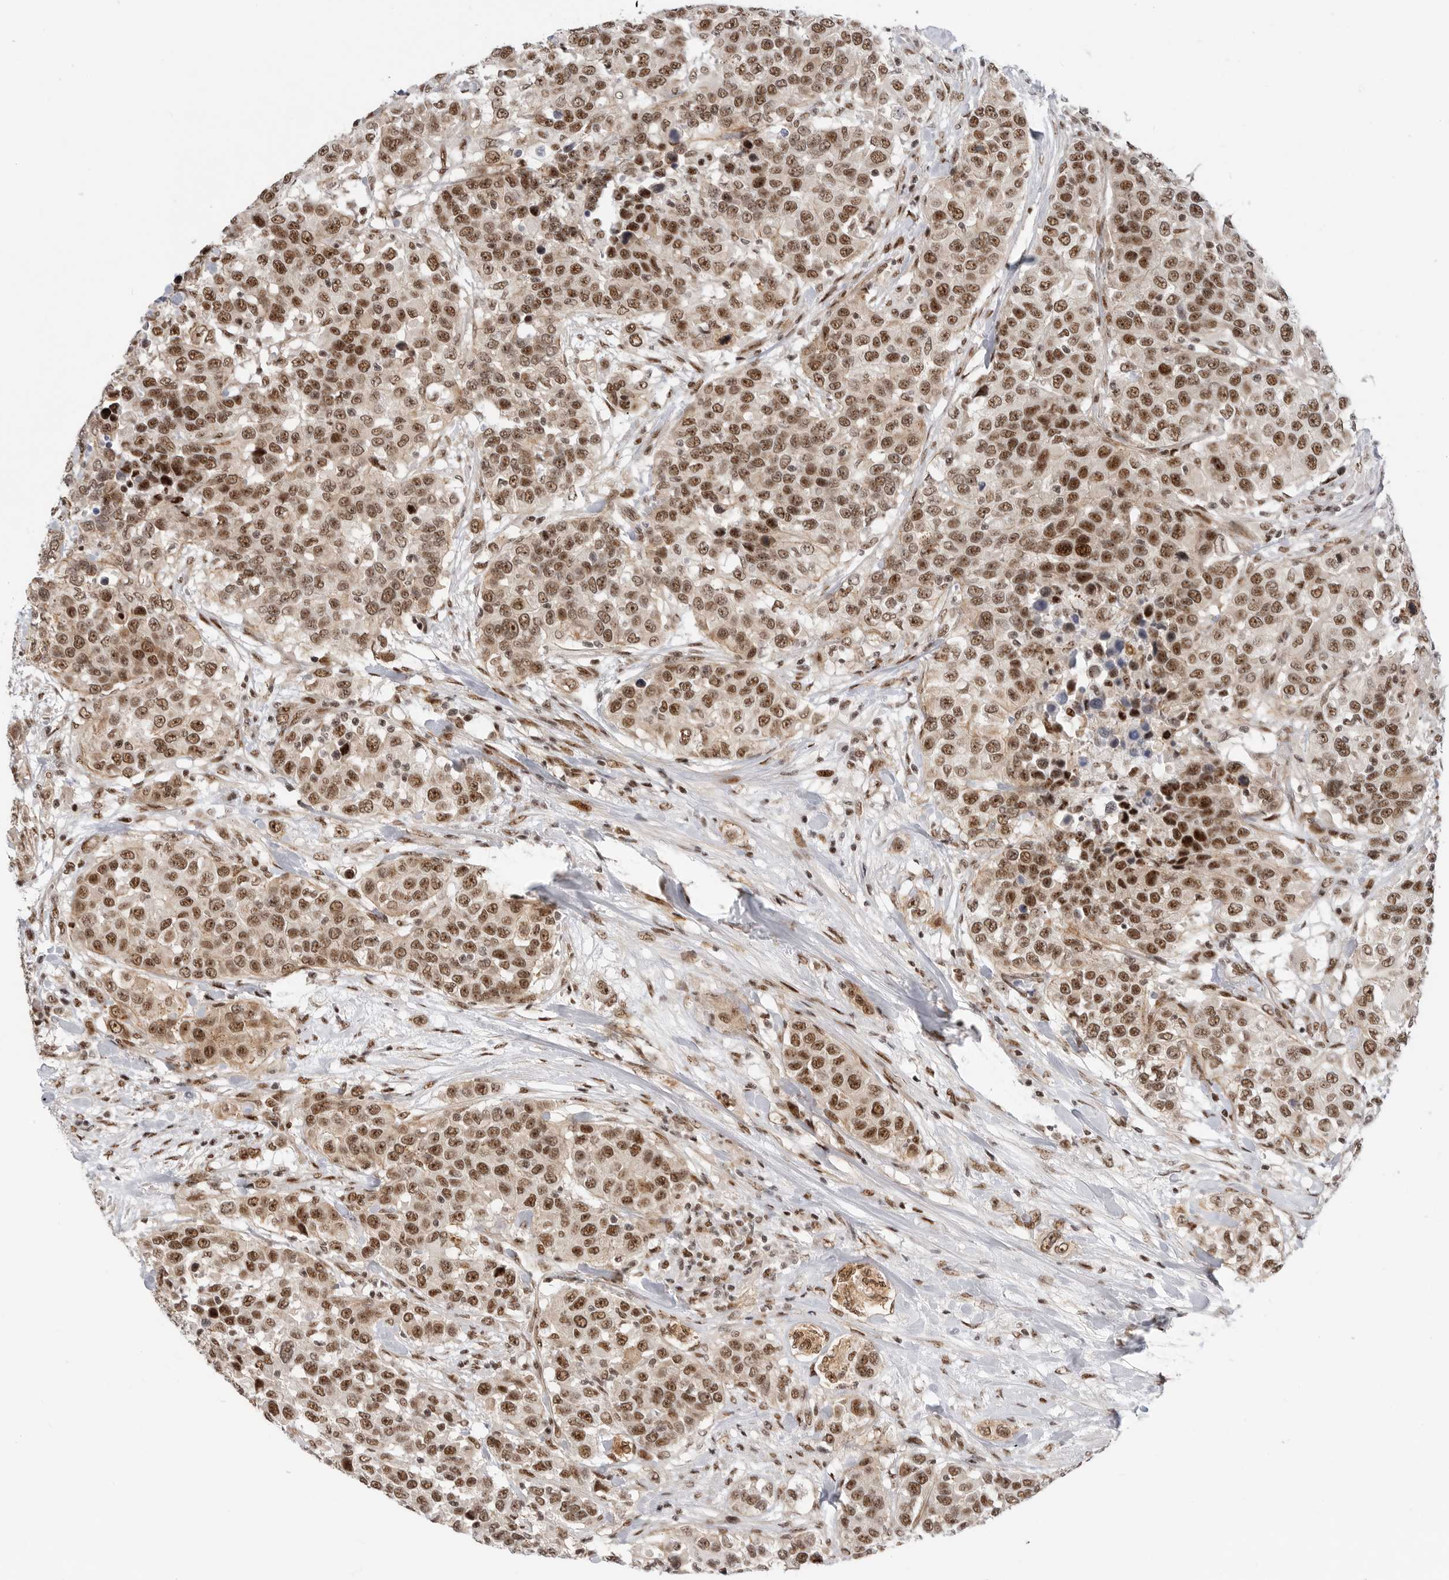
{"staining": {"intensity": "strong", "quantity": ">75%", "location": "nuclear"}, "tissue": "urothelial cancer", "cell_type": "Tumor cells", "image_type": "cancer", "snomed": [{"axis": "morphology", "description": "Urothelial carcinoma, High grade"}, {"axis": "topography", "description": "Urinary bladder"}], "caption": "Protein analysis of urothelial carcinoma (high-grade) tissue reveals strong nuclear expression in approximately >75% of tumor cells.", "gene": "GPATCH2", "patient": {"sex": "female", "age": 80}}